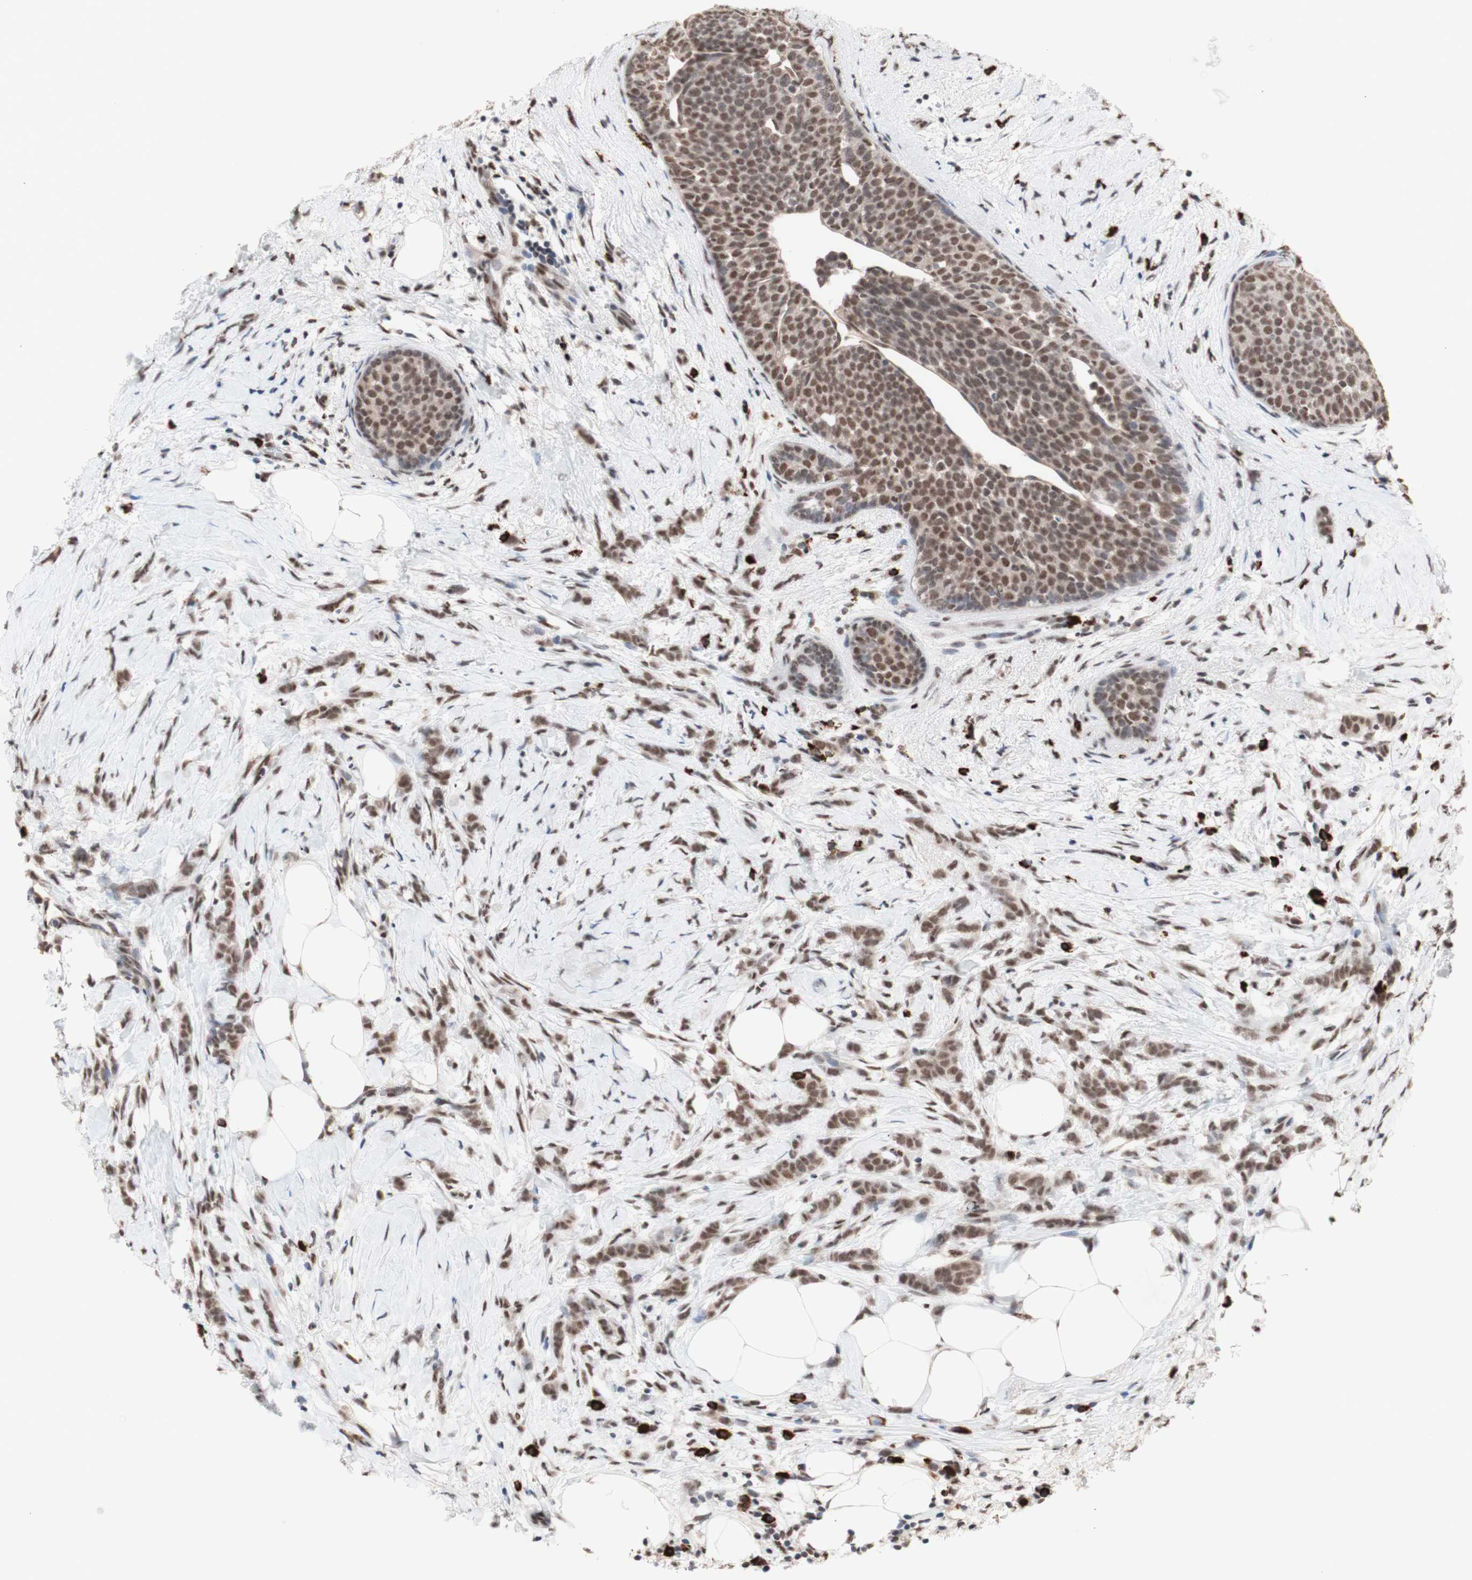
{"staining": {"intensity": "moderate", "quantity": ">75%", "location": "nuclear"}, "tissue": "breast cancer", "cell_type": "Tumor cells", "image_type": "cancer", "snomed": [{"axis": "morphology", "description": "Lobular carcinoma, in situ"}, {"axis": "morphology", "description": "Lobular carcinoma"}, {"axis": "topography", "description": "Breast"}], "caption": "Breast cancer (lobular carcinoma in situ) tissue demonstrates moderate nuclear positivity in approximately >75% of tumor cells, visualized by immunohistochemistry.", "gene": "SFPQ", "patient": {"sex": "female", "age": 41}}